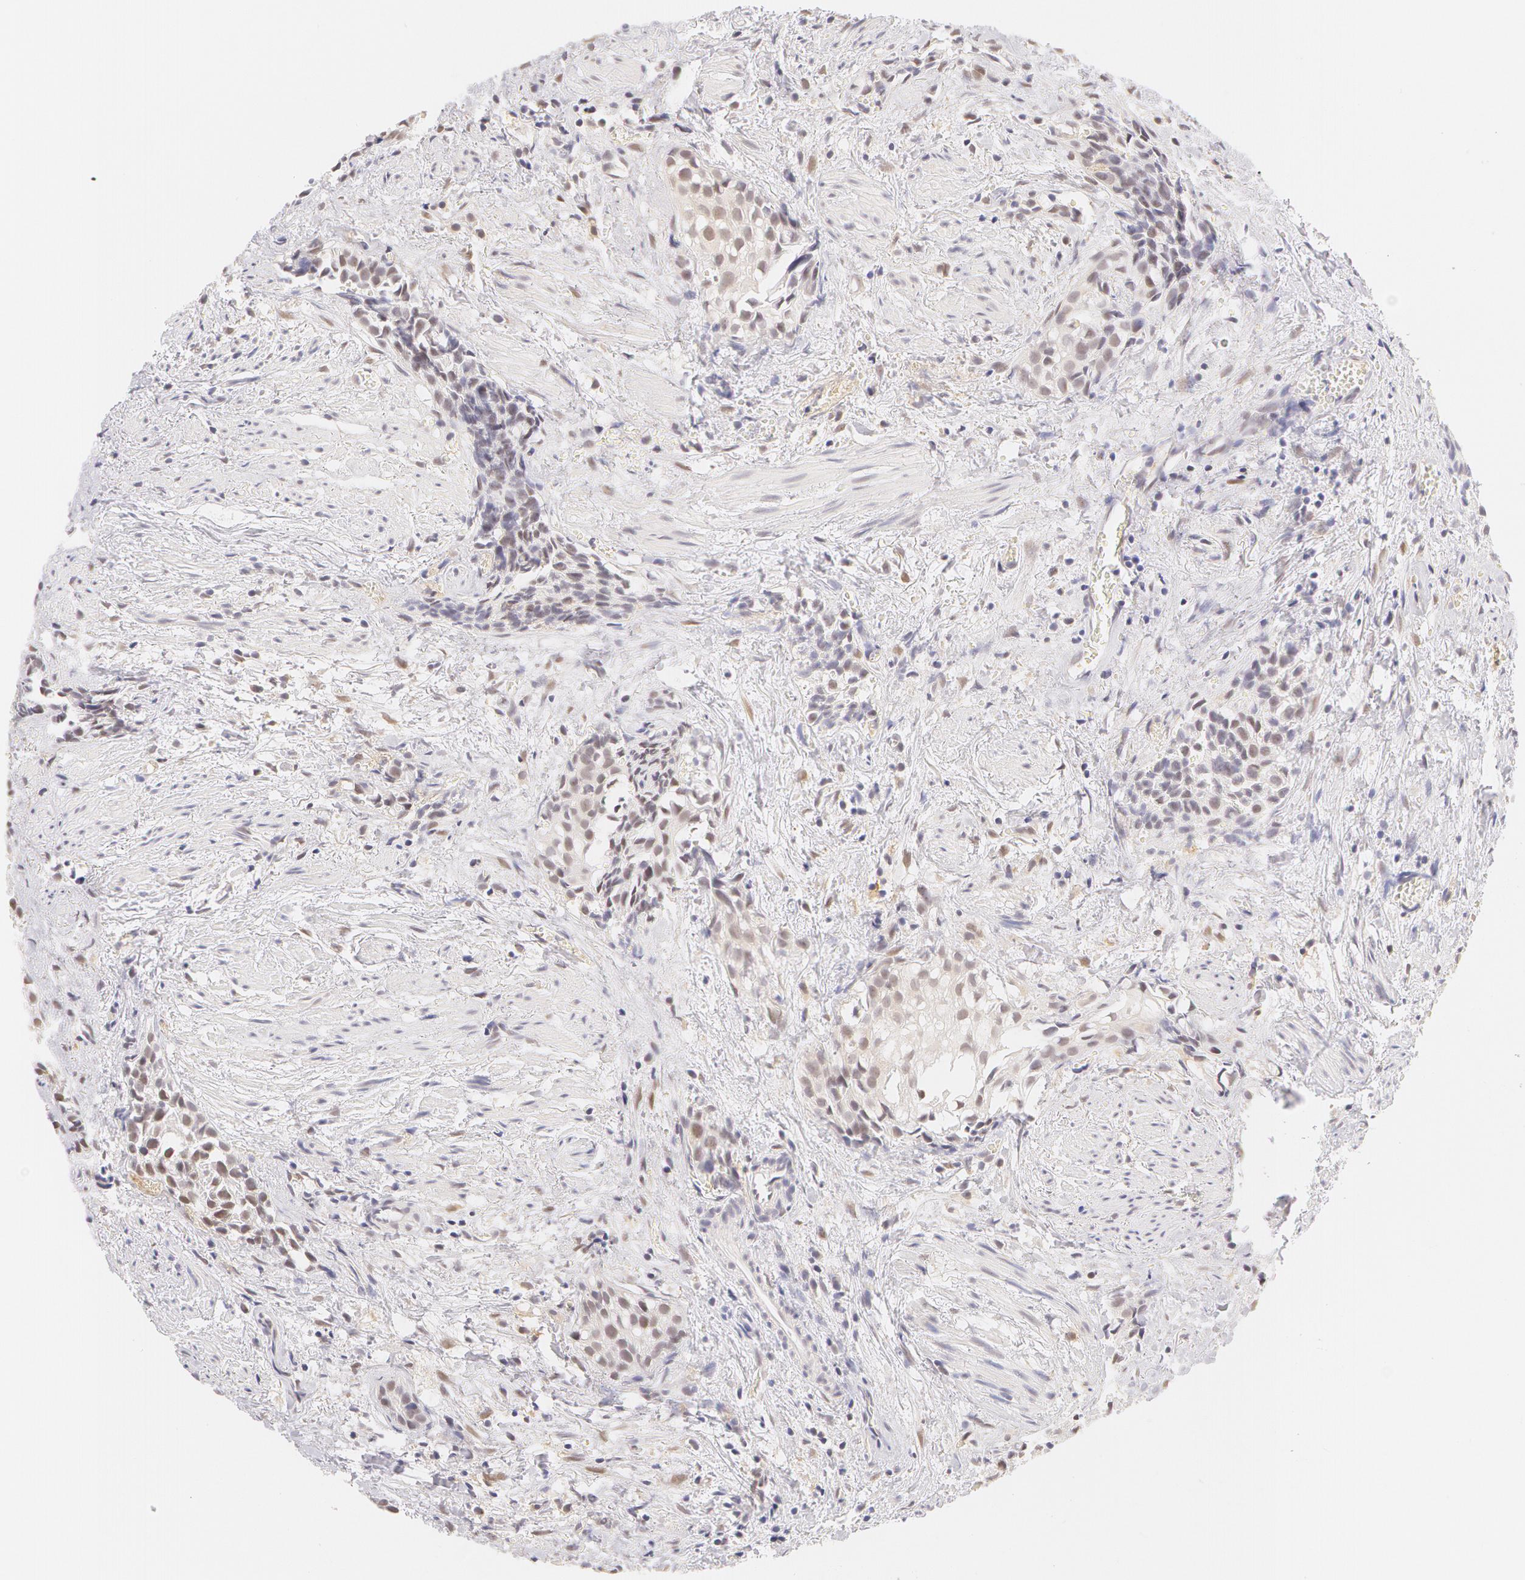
{"staining": {"intensity": "negative", "quantity": "none", "location": "none"}, "tissue": "urothelial cancer", "cell_type": "Tumor cells", "image_type": "cancer", "snomed": [{"axis": "morphology", "description": "Urothelial carcinoma, High grade"}, {"axis": "topography", "description": "Urinary bladder"}], "caption": "IHC image of neoplastic tissue: high-grade urothelial carcinoma stained with DAB (3,3'-diaminobenzidine) displays no significant protein staining in tumor cells.", "gene": "ZNF597", "patient": {"sex": "female", "age": 78}}